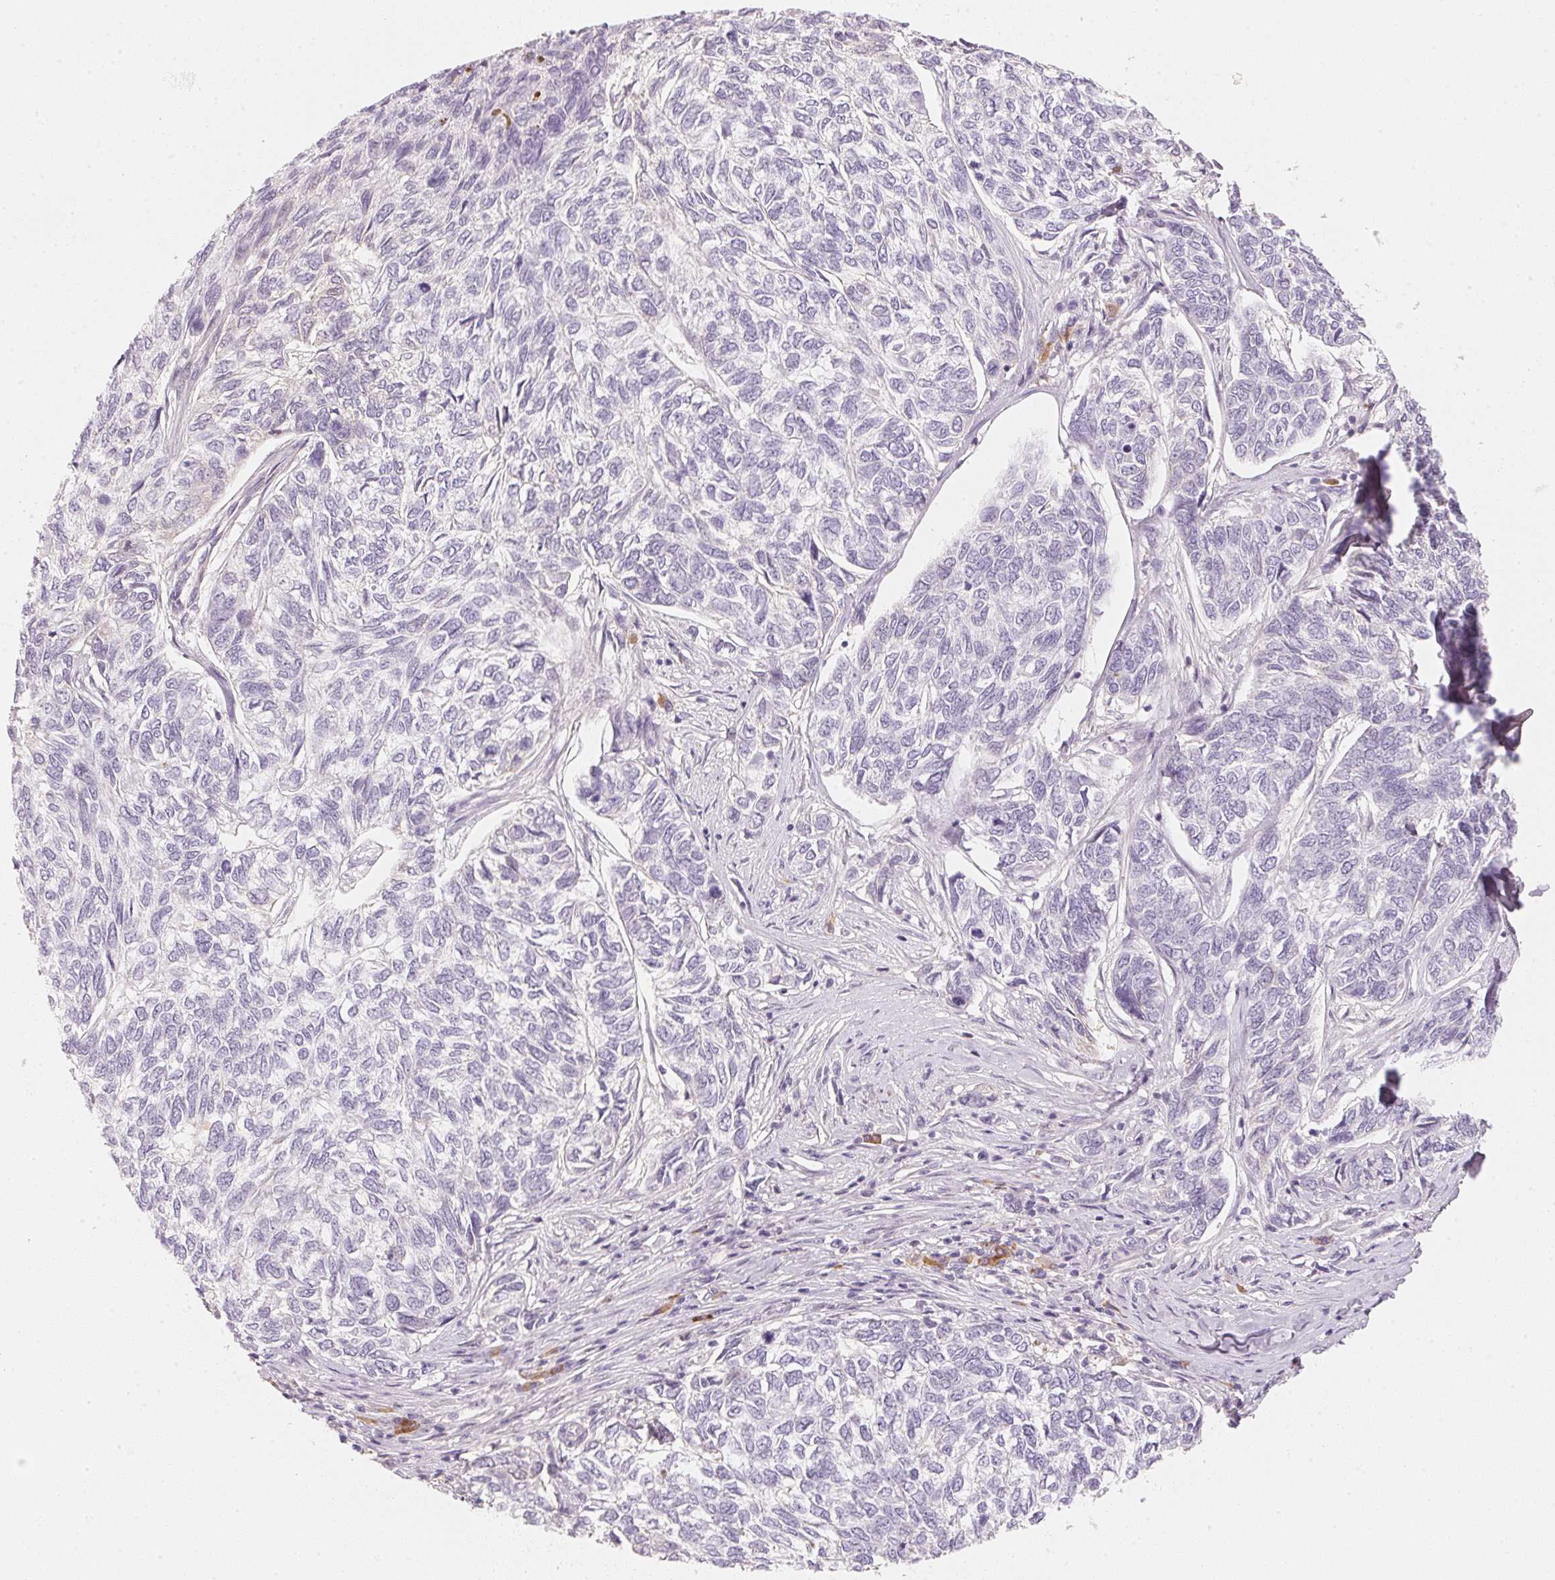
{"staining": {"intensity": "negative", "quantity": "none", "location": "none"}, "tissue": "skin cancer", "cell_type": "Tumor cells", "image_type": "cancer", "snomed": [{"axis": "morphology", "description": "Basal cell carcinoma"}, {"axis": "topography", "description": "Skin"}], "caption": "This is an immunohistochemistry (IHC) image of skin cancer. There is no staining in tumor cells.", "gene": "RMDN2", "patient": {"sex": "female", "age": 65}}